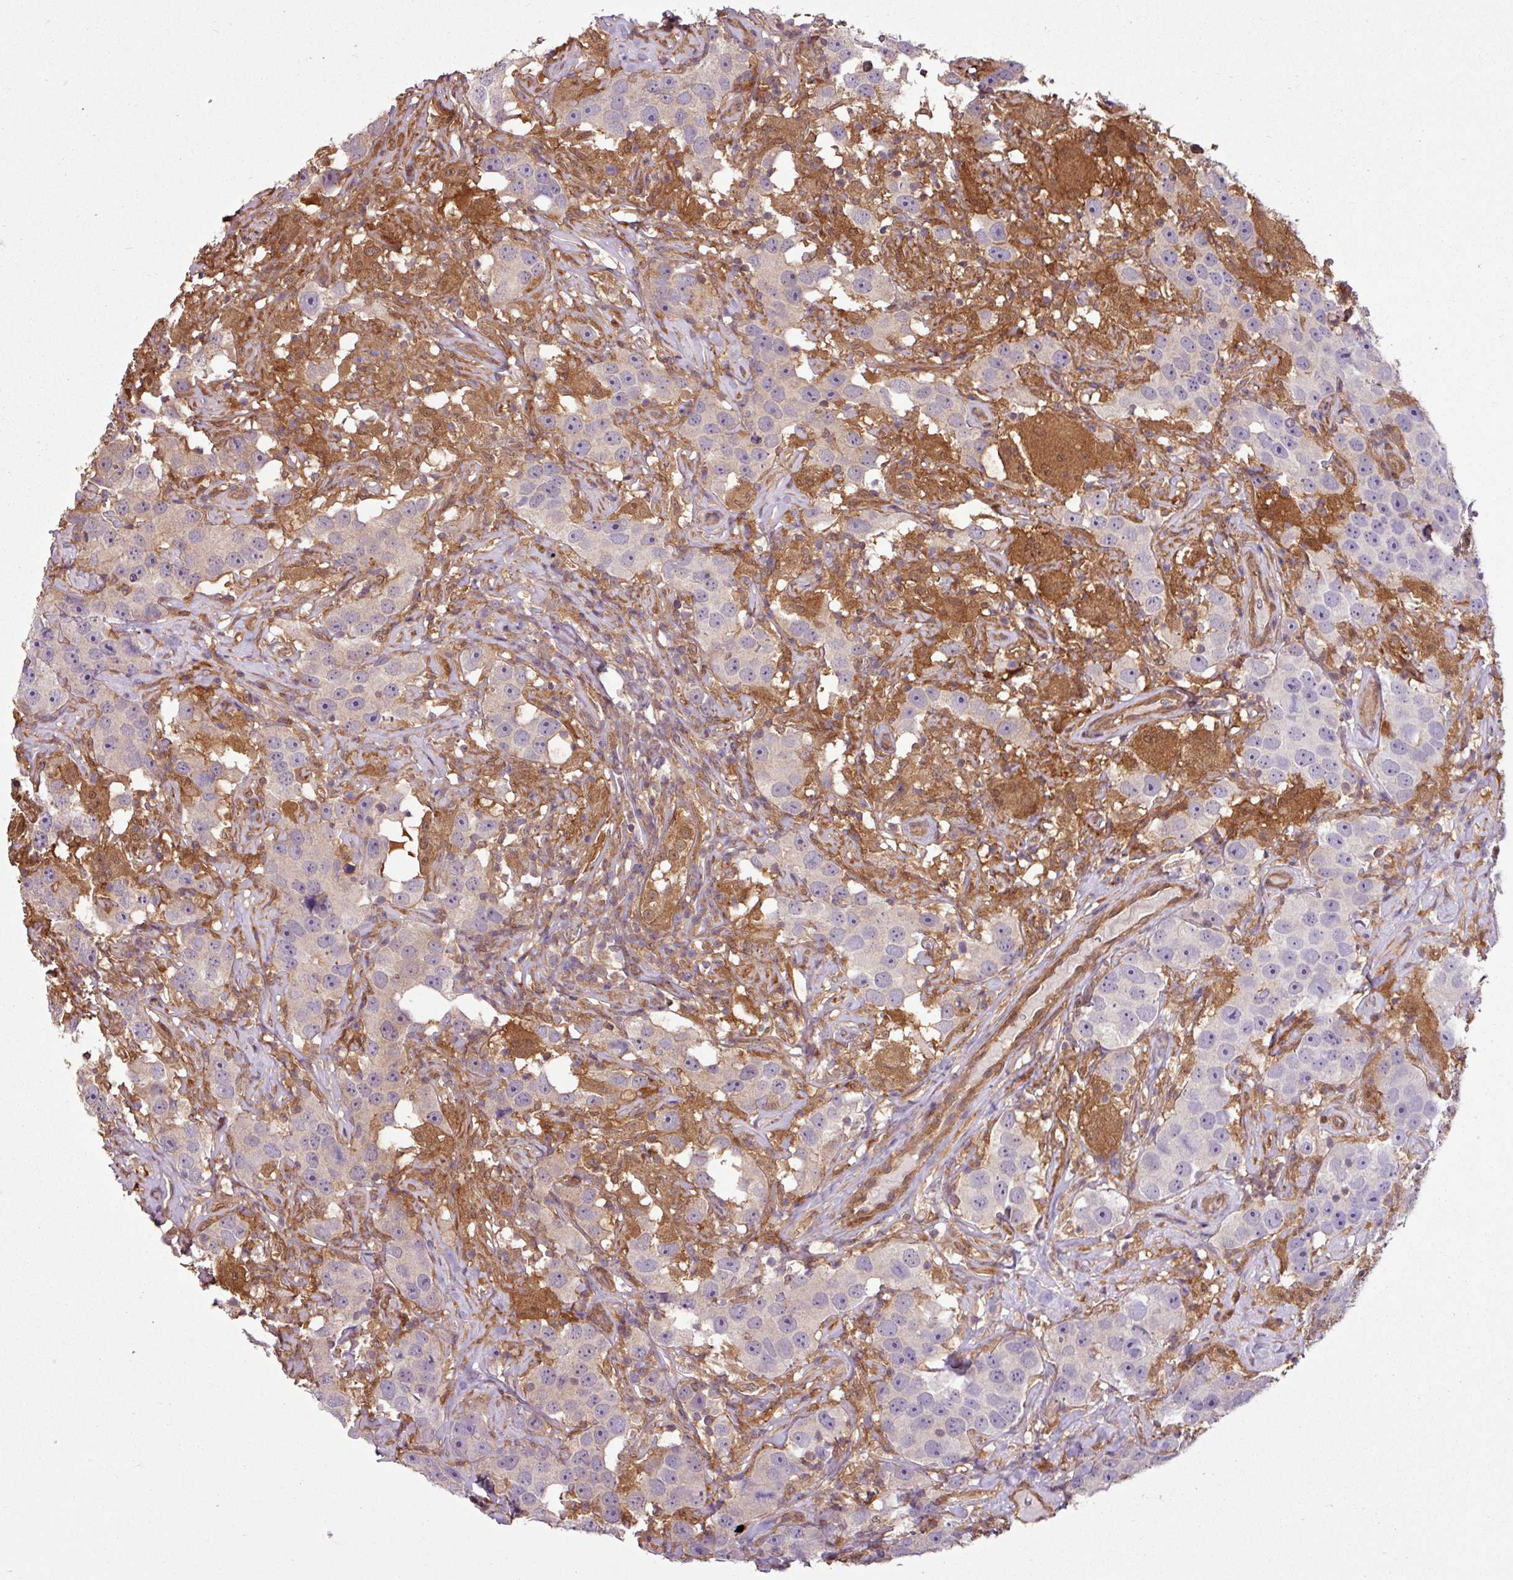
{"staining": {"intensity": "negative", "quantity": "none", "location": "none"}, "tissue": "testis cancer", "cell_type": "Tumor cells", "image_type": "cancer", "snomed": [{"axis": "morphology", "description": "Seminoma, NOS"}, {"axis": "topography", "description": "Testis"}], "caption": "An immunohistochemistry (IHC) histopathology image of testis seminoma is shown. There is no staining in tumor cells of testis seminoma. (Immunohistochemistry (ihc), brightfield microscopy, high magnification).", "gene": "SH3BGRL", "patient": {"sex": "male", "age": 49}}